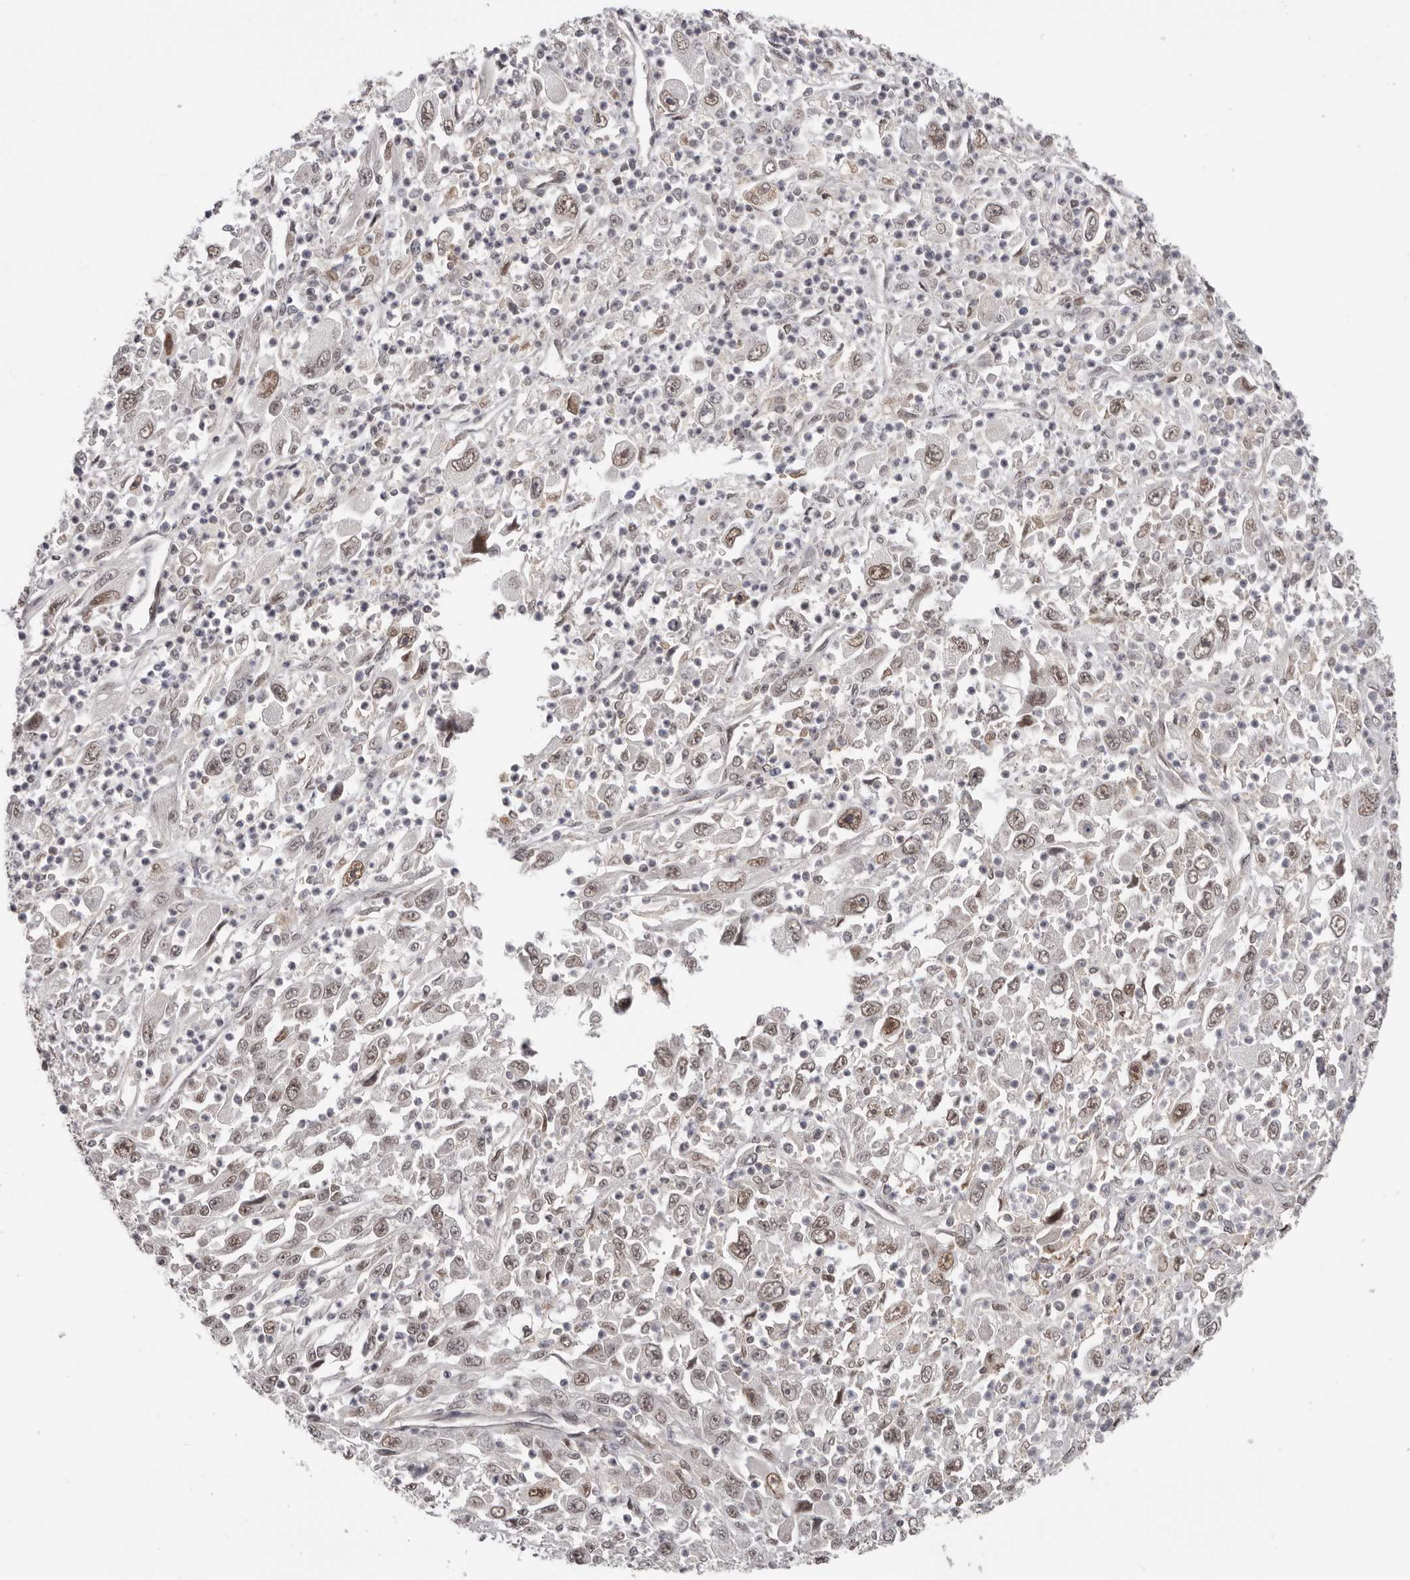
{"staining": {"intensity": "weak", "quantity": ">75%", "location": "nuclear"}, "tissue": "melanoma", "cell_type": "Tumor cells", "image_type": "cancer", "snomed": [{"axis": "morphology", "description": "Malignant melanoma, Metastatic site"}, {"axis": "topography", "description": "Skin"}], "caption": "Tumor cells reveal low levels of weak nuclear expression in approximately >75% of cells in malignant melanoma (metastatic site). Immunohistochemistry stains the protein in brown and the nuclei are stained blue.", "gene": "MOGAT2", "patient": {"sex": "female", "age": 56}}